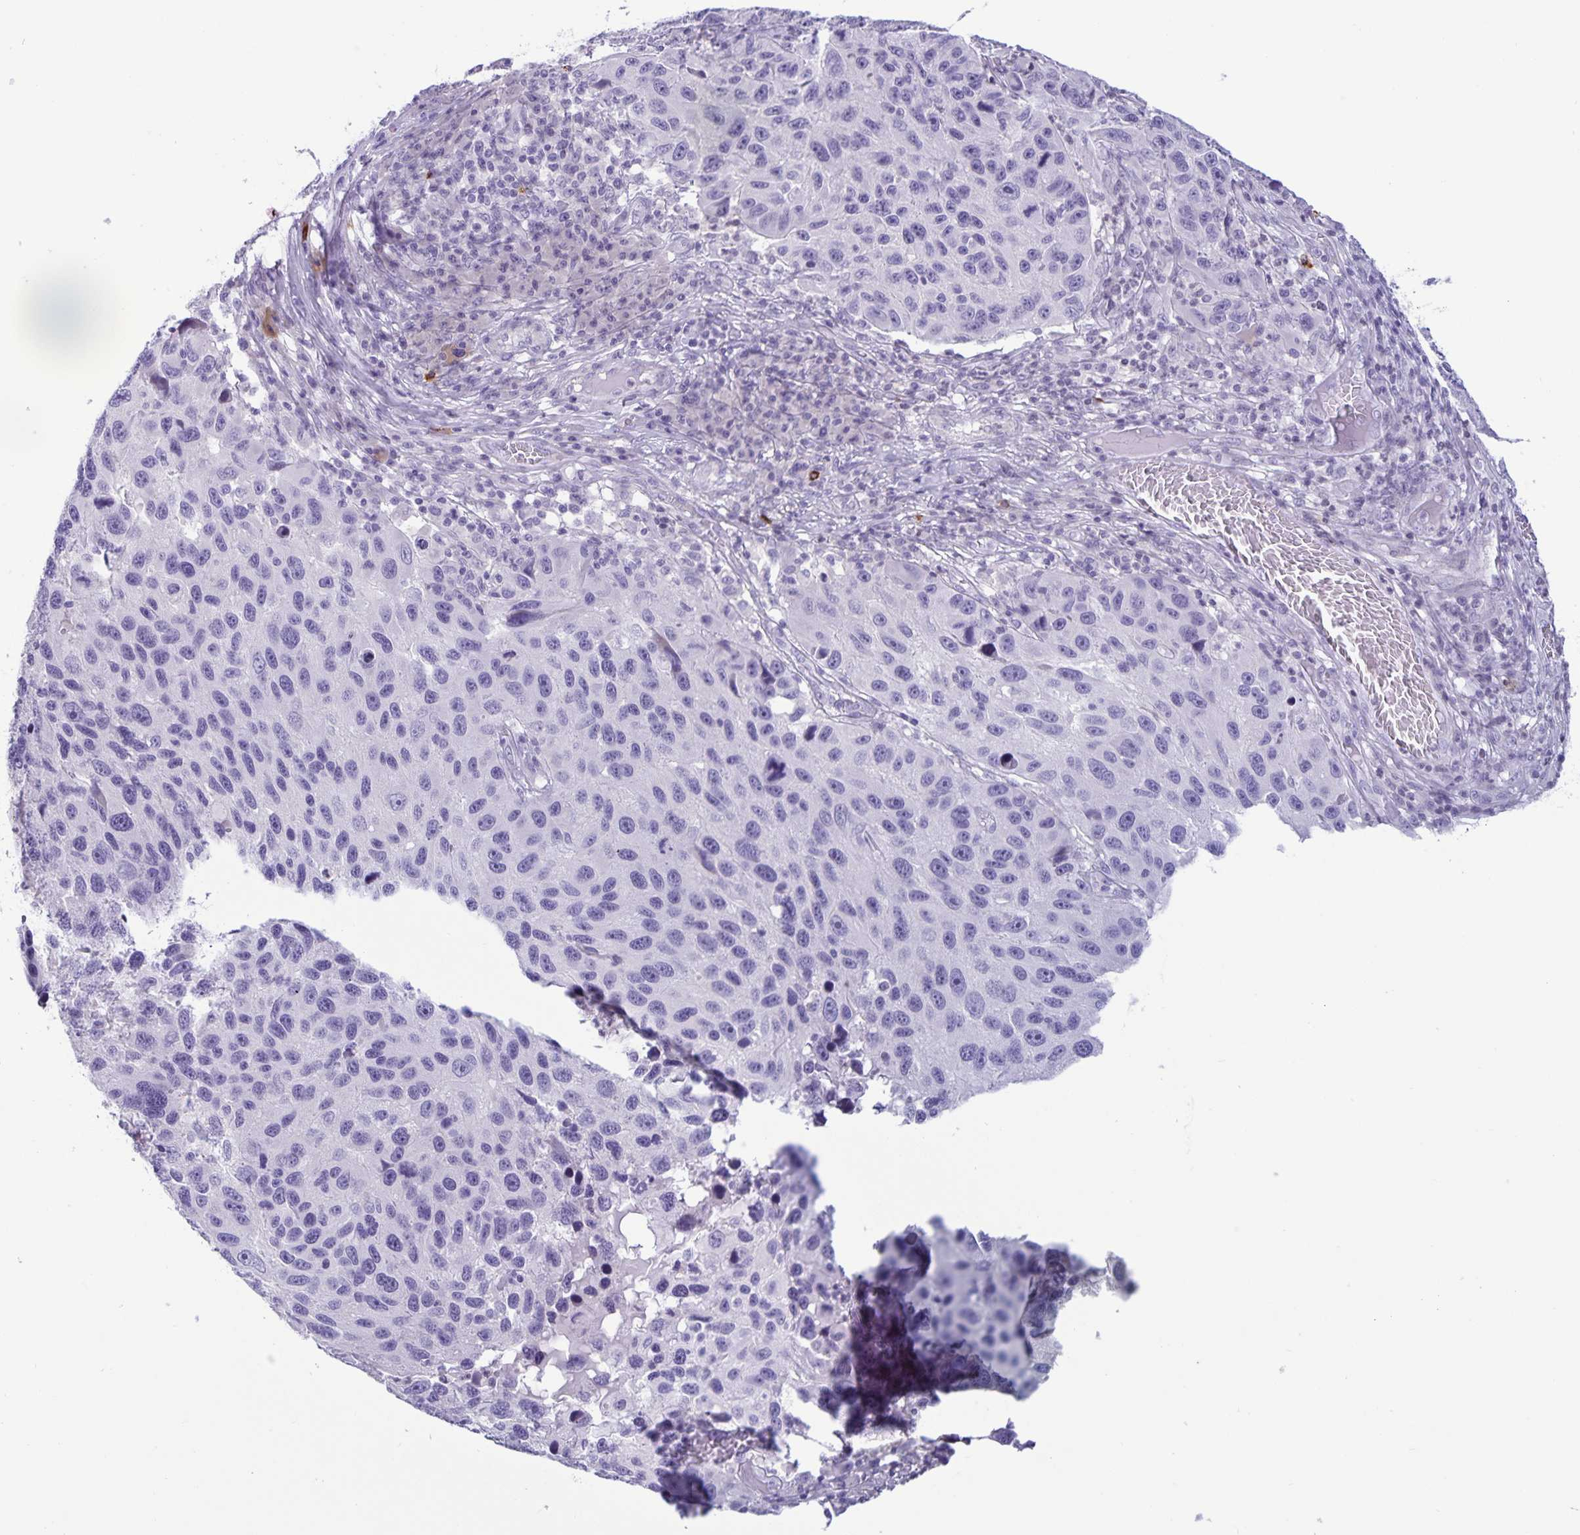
{"staining": {"intensity": "negative", "quantity": "none", "location": "none"}, "tissue": "melanoma", "cell_type": "Tumor cells", "image_type": "cancer", "snomed": [{"axis": "morphology", "description": "Malignant melanoma, NOS"}, {"axis": "topography", "description": "Skin"}], "caption": "High magnification brightfield microscopy of melanoma stained with DAB (brown) and counterstained with hematoxylin (blue): tumor cells show no significant expression.", "gene": "IBTK", "patient": {"sex": "male", "age": 53}}